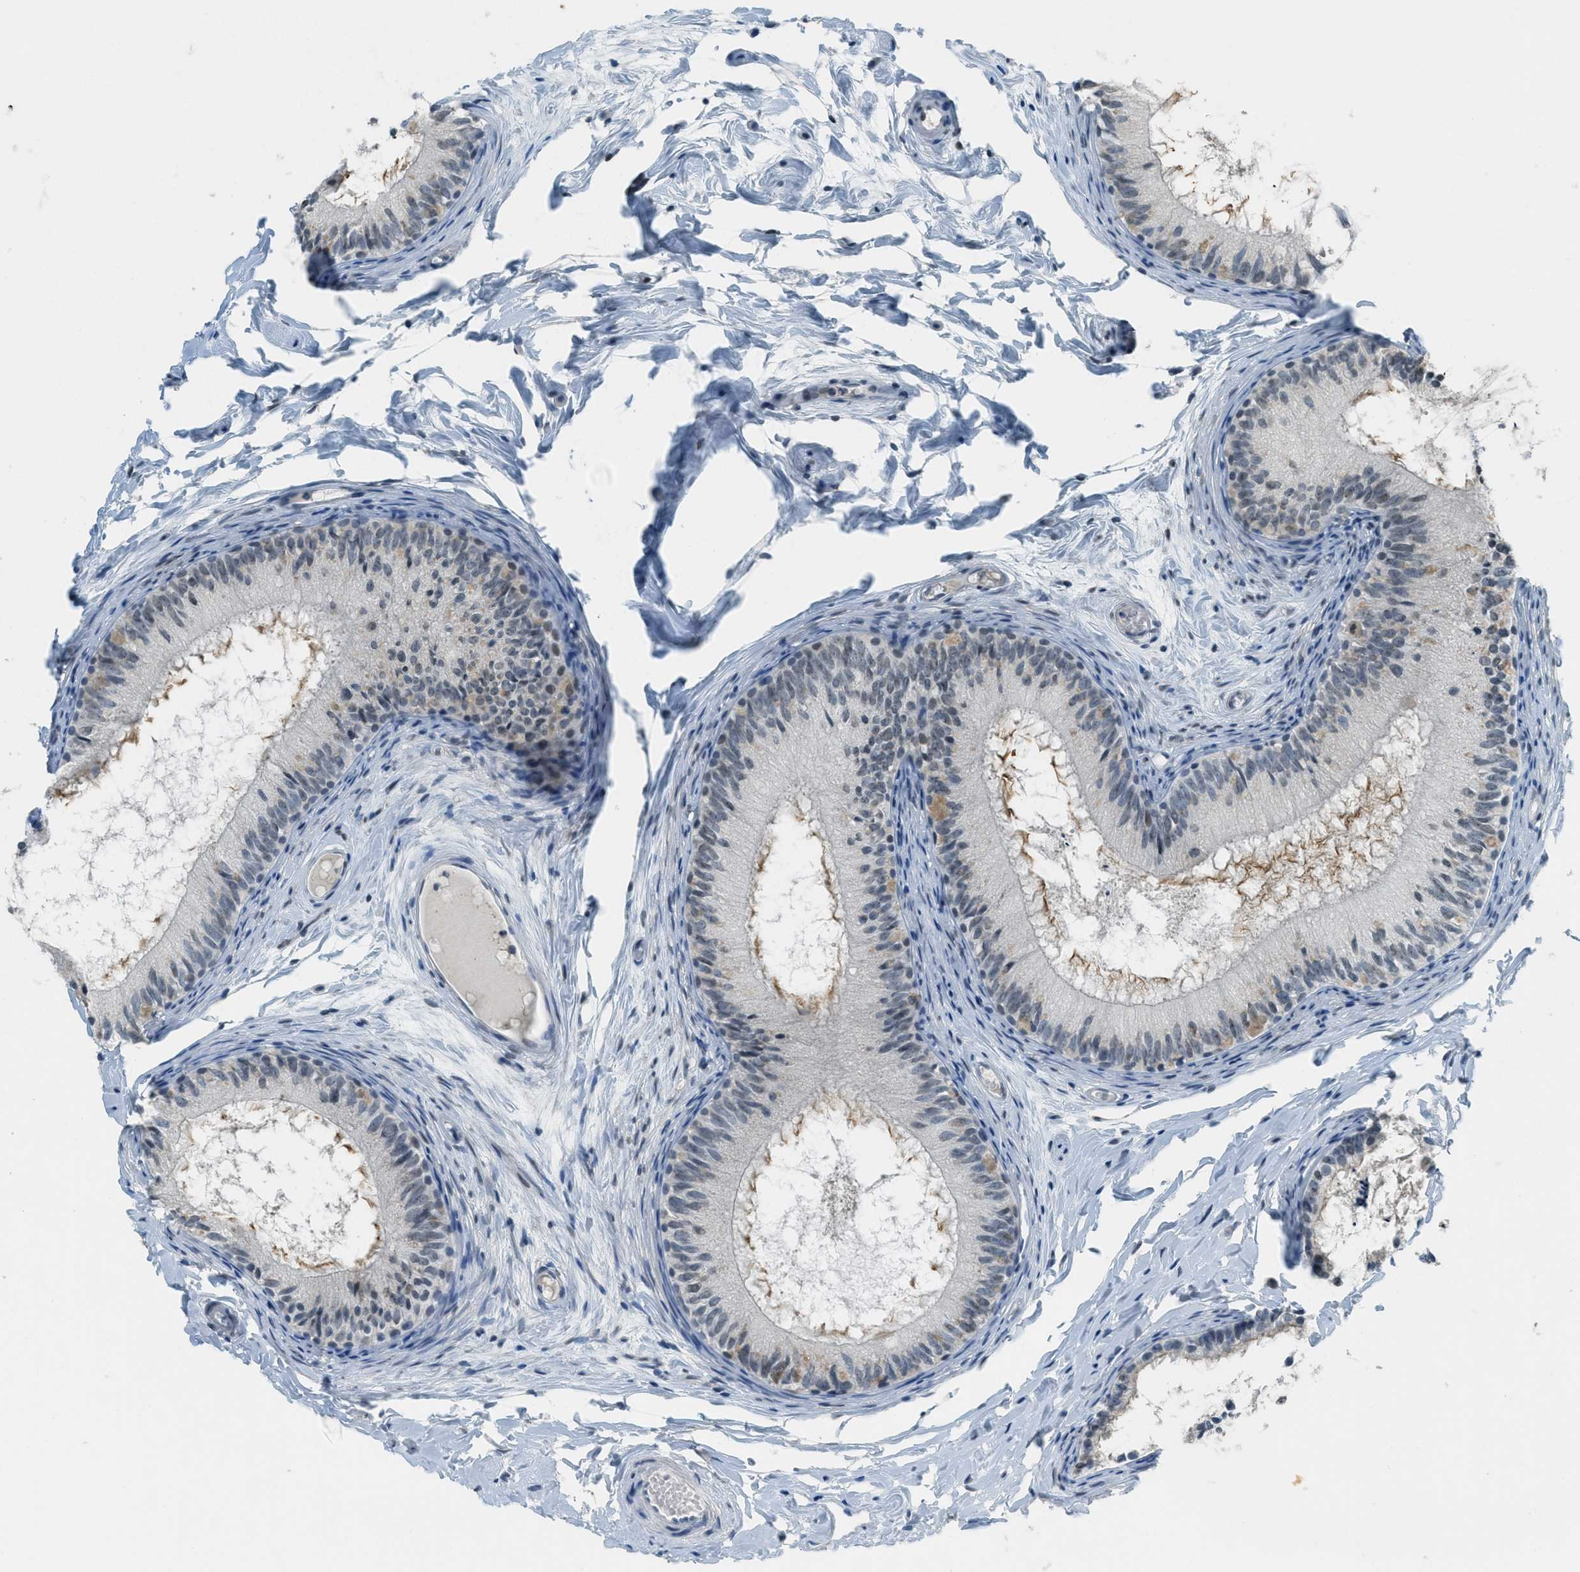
{"staining": {"intensity": "weak", "quantity": "<25%", "location": "nuclear"}, "tissue": "epididymis", "cell_type": "Glandular cells", "image_type": "normal", "snomed": [{"axis": "morphology", "description": "Normal tissue, NOS"}, {"axis": "topography", "description": "Epididymis"}], "caption": "Glandular cells show no significant expression in unremarkable epididymis. (Immunohistochemistry, brightfield microscopy, high magnification).", "gene": "TTC13", "patient": {"sex": "male", "age": 46}}